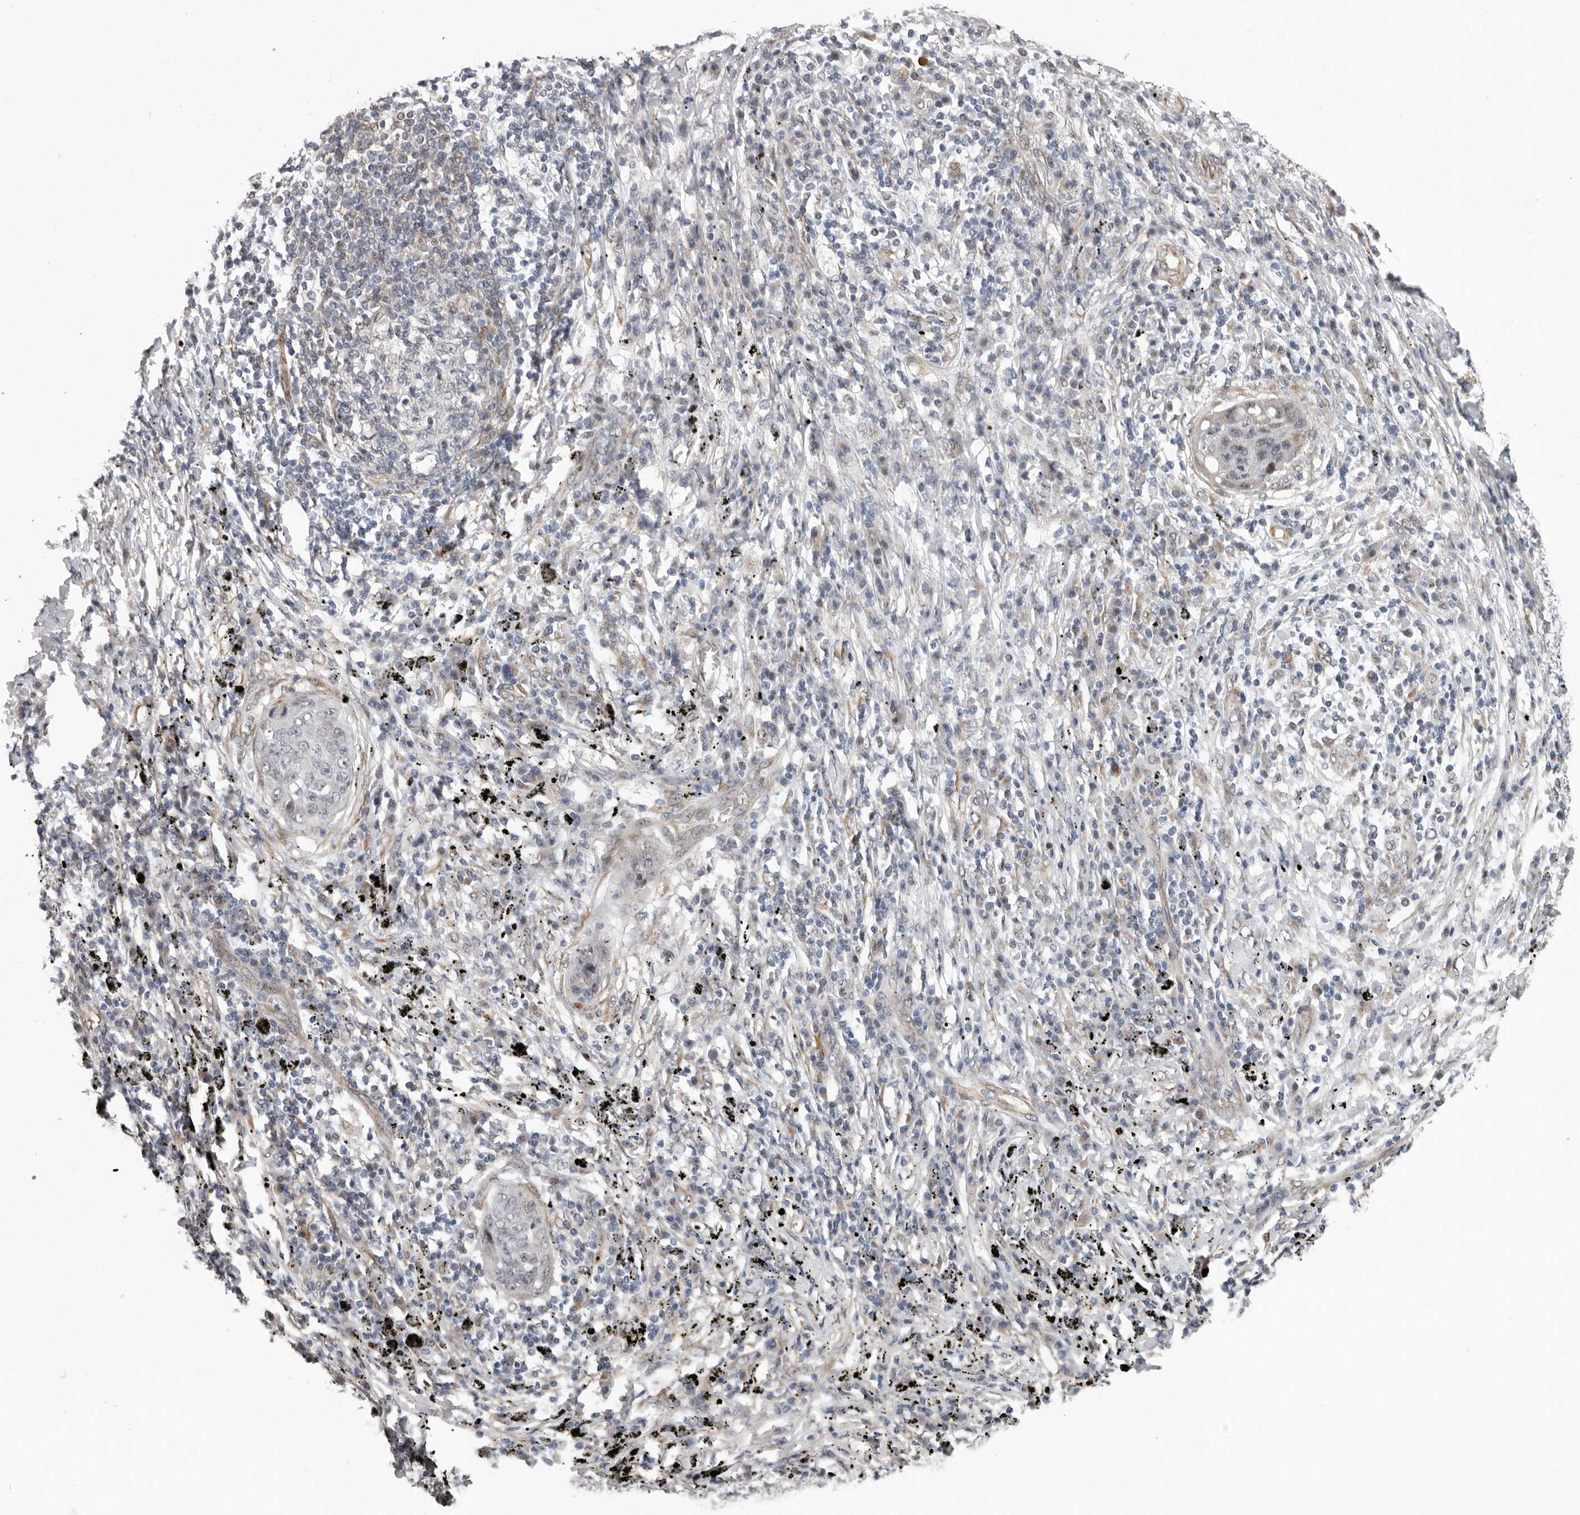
{"staining": {"intensity": "negative", "quantity": "none", "location": "none"}, "tissue": "lung cancer", "cell_type": "Tumor cells", "image_type": "cancer", "snomed": [{"axis": "morphology", "description": "Squamous cell carcinoma, NOS"}, {"axis": "topography", "description": "Lung"}], "caption": "A high-resolution photomicrograph shows IHC staining of lung cancer, which displays no significant expression in tumor cells.", "gene": "RALGPS2", "patient": {"sex": "female", "age": 63}}